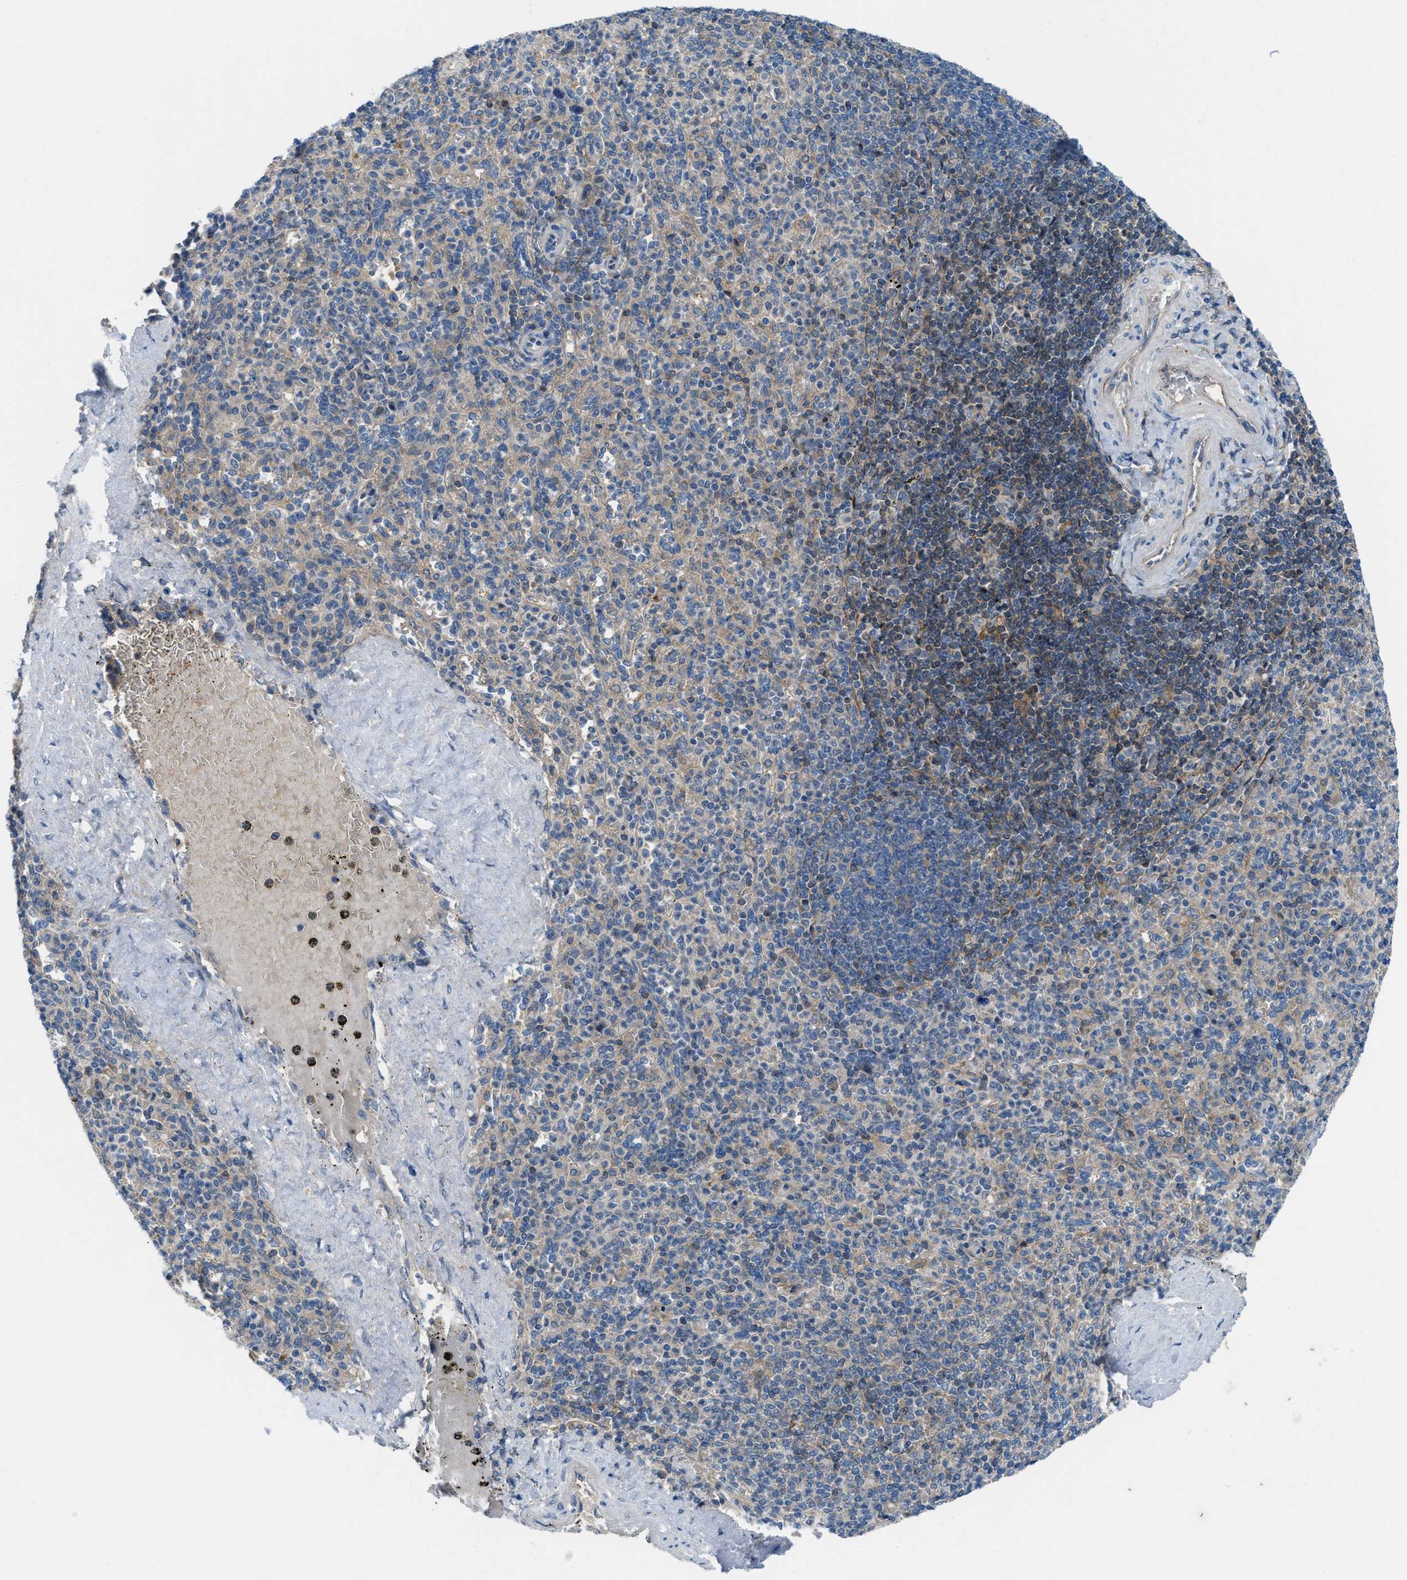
{"staining": {"intensity": "weak", "quantity": "25%-75%", "location": "cytoplasmic/membranous"}, "tissue": "spleen", "cell_type": "Cells in red pulp", "image_type": "normal", "snomed": [{"axis": "morphology", "description": "Normal tissue, NOS"}, {"axis": "topography", "description": "Spleen"}], "caption": "A brown stain labels weak cytoplasmic/membranous expression of a protein in cells in red pulp of unremarkable human spleen. The staining was performed using DAB (3,3'-diaminobenzidine), with brown indicating positive protein expression. Nuclei are stained blue with hematoxylin.", "gene": "BAZ2B", "patient": {"sex": "male", "age": 36}}